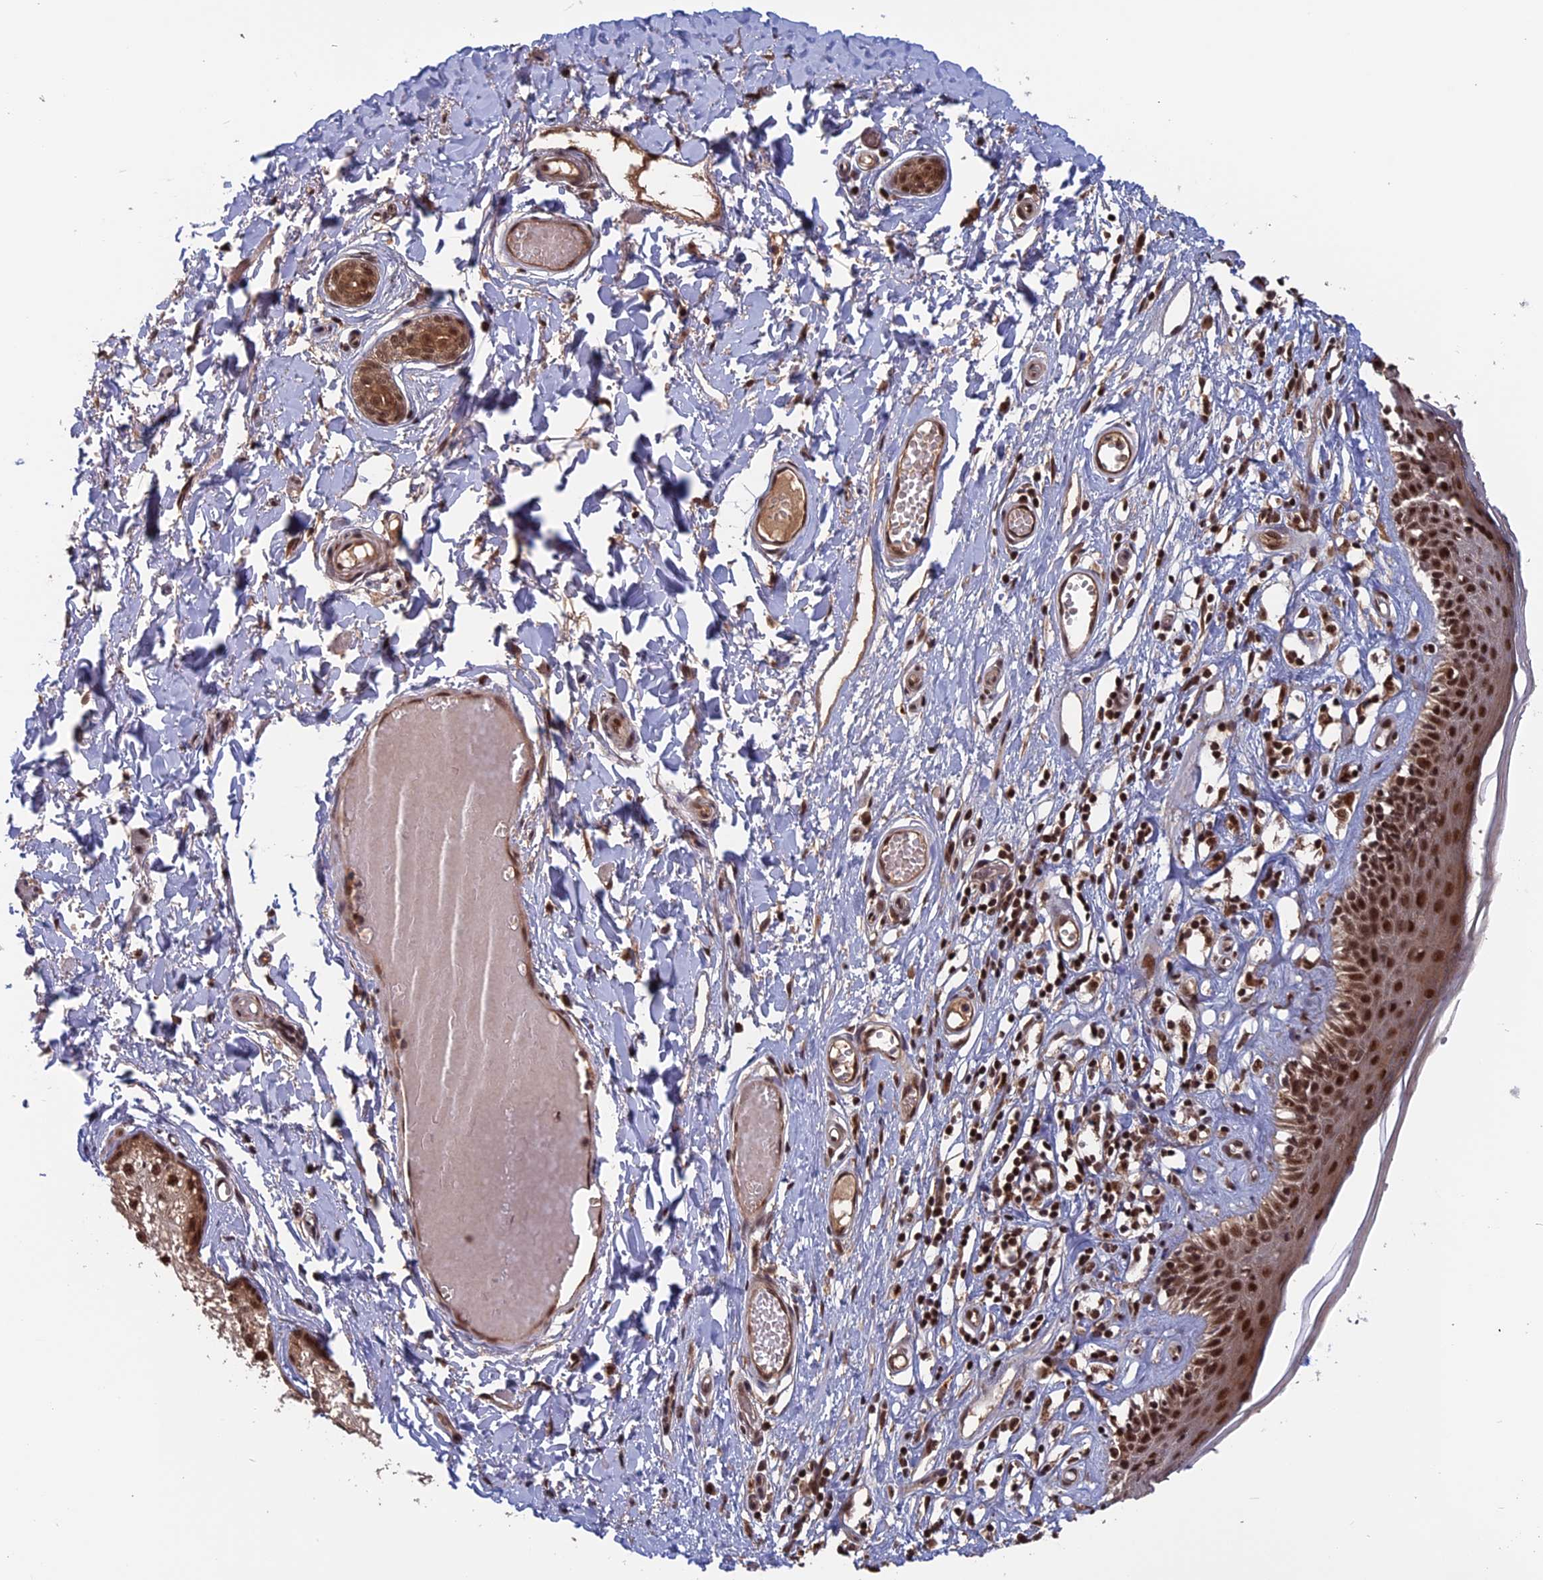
{"staining": {"intensity": "moderate", "quantity": ">75%", "location": "nuclear"}, "tissue": "skin", "cell_type": "Epidermal cells", "image_type": "normal", "snomed": [{"axis": "morphology", "description": "Normal tissue, NOS"}, {"axis": "topography", "description": "Adipose tissue"}, {"axis": "topography", "description": "Vascular tissue"}, {"axis": "topography", "description": "Vulva"}, {"axis": "topography", "description": "Peripheral nerve tissue"}], "caption": "Approximately >75% of epidermal cells in normal skin show moderate nuclear protein staining as visualized by brown immunohistochemical staining.", "gene": "CACTIN", "patient": {"sex": "female", "age": 86}}